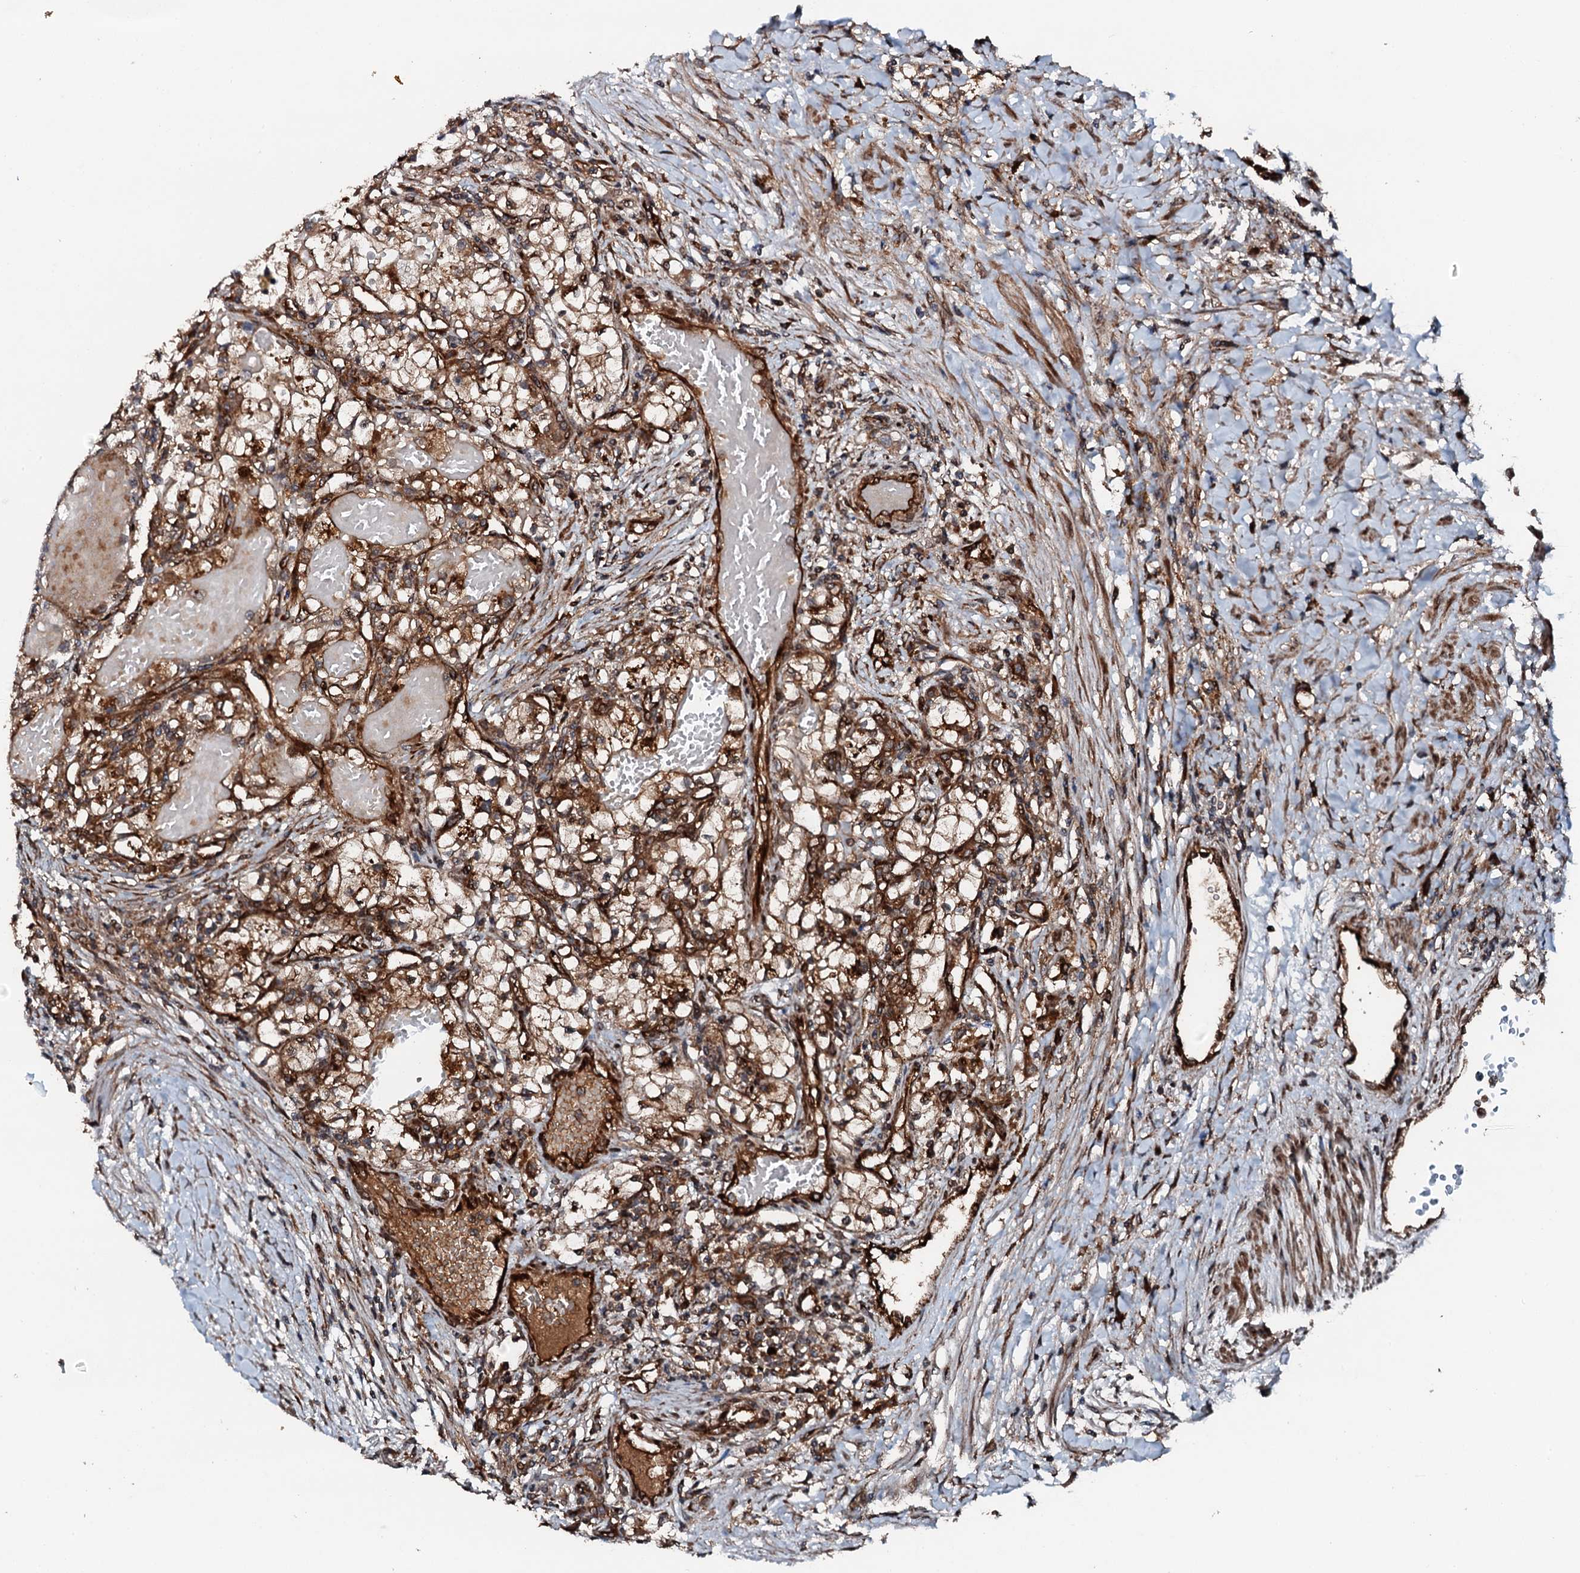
{"staining": {"intensity": "strong", "quantity": "25%-75%", "location": "cytoplasmic/membranous"}, "tissue": "renal cancer", "cell_type": "Tumor cells", "image_type": "cancer", "snomed": [{"axis": "morphology", "description": "Normal tissue, NOS"}, {"axis": "morphology", "description": "Adenocarcinoma, NOS"}, {"axis": "topography", "description": "Kidney"}], "caption": "This image reveals IHC staining of renal cancer (adenocarcinoma), with high strong cytoplasmic/membranous staining in approximately 25%-75% of tumor cells.", "gene": "FLYWCH1", "patient": {"sex": "male", "age": 68}}